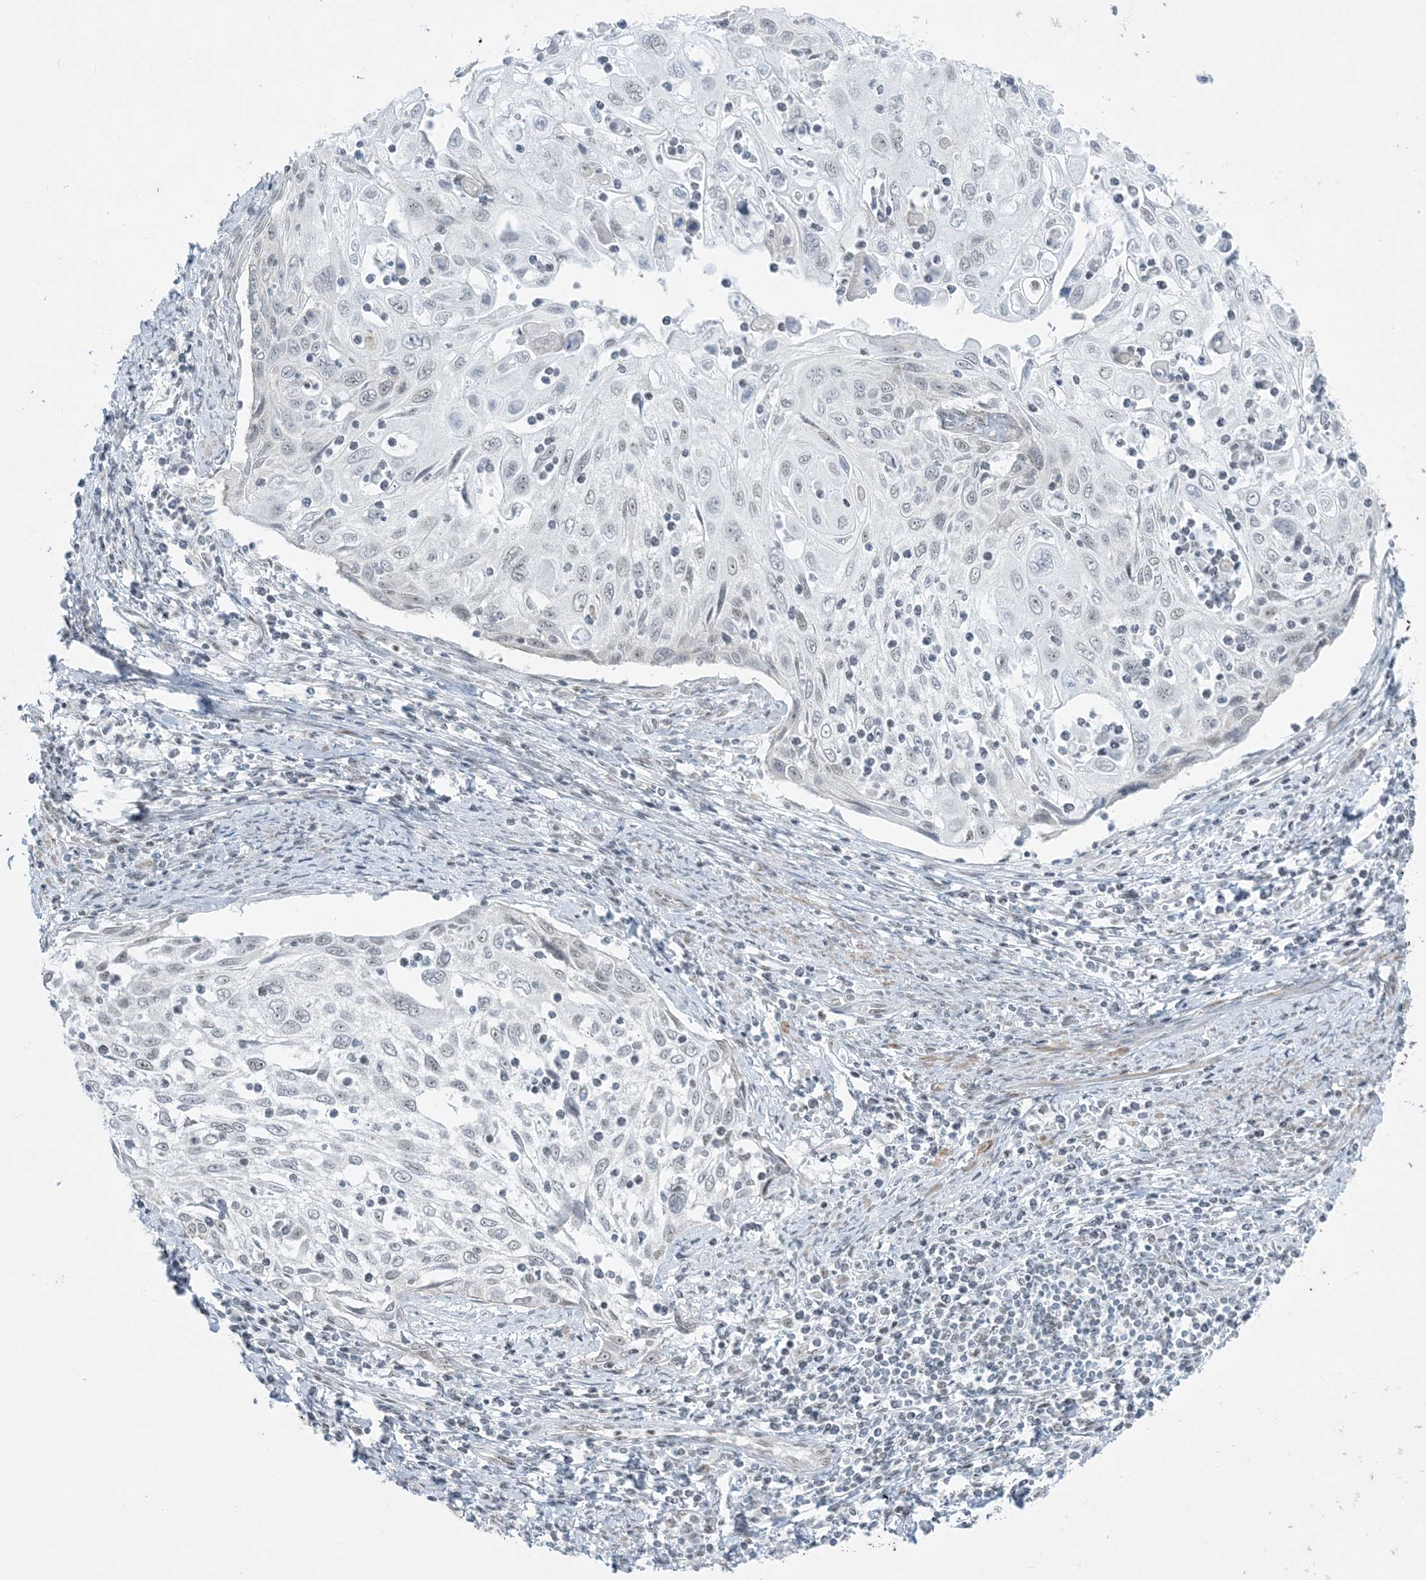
{"staining": {"intensity": "negative", "quantity": "none", "location": "none"}, "tissue": "cervical cancer", "cell_type": "Tumor cells", "image_type": "cancer", "snomed": [{"axis": "morphology", "description": "Squamous cell carcinoma, NOS"}, {"axis": "topography", "description": "Cervix"}], "caption": "DAB (3,3'-diaminobenzidine) immunohistochemical staining of squamous cell carcinoma (cervical) reveals no significant expression in tumor cells. (DAB immunohistochemistry with hematoxylin counter stain).", "gene": "ZNF787", "patient": {"sex": "female", "age": 70}}